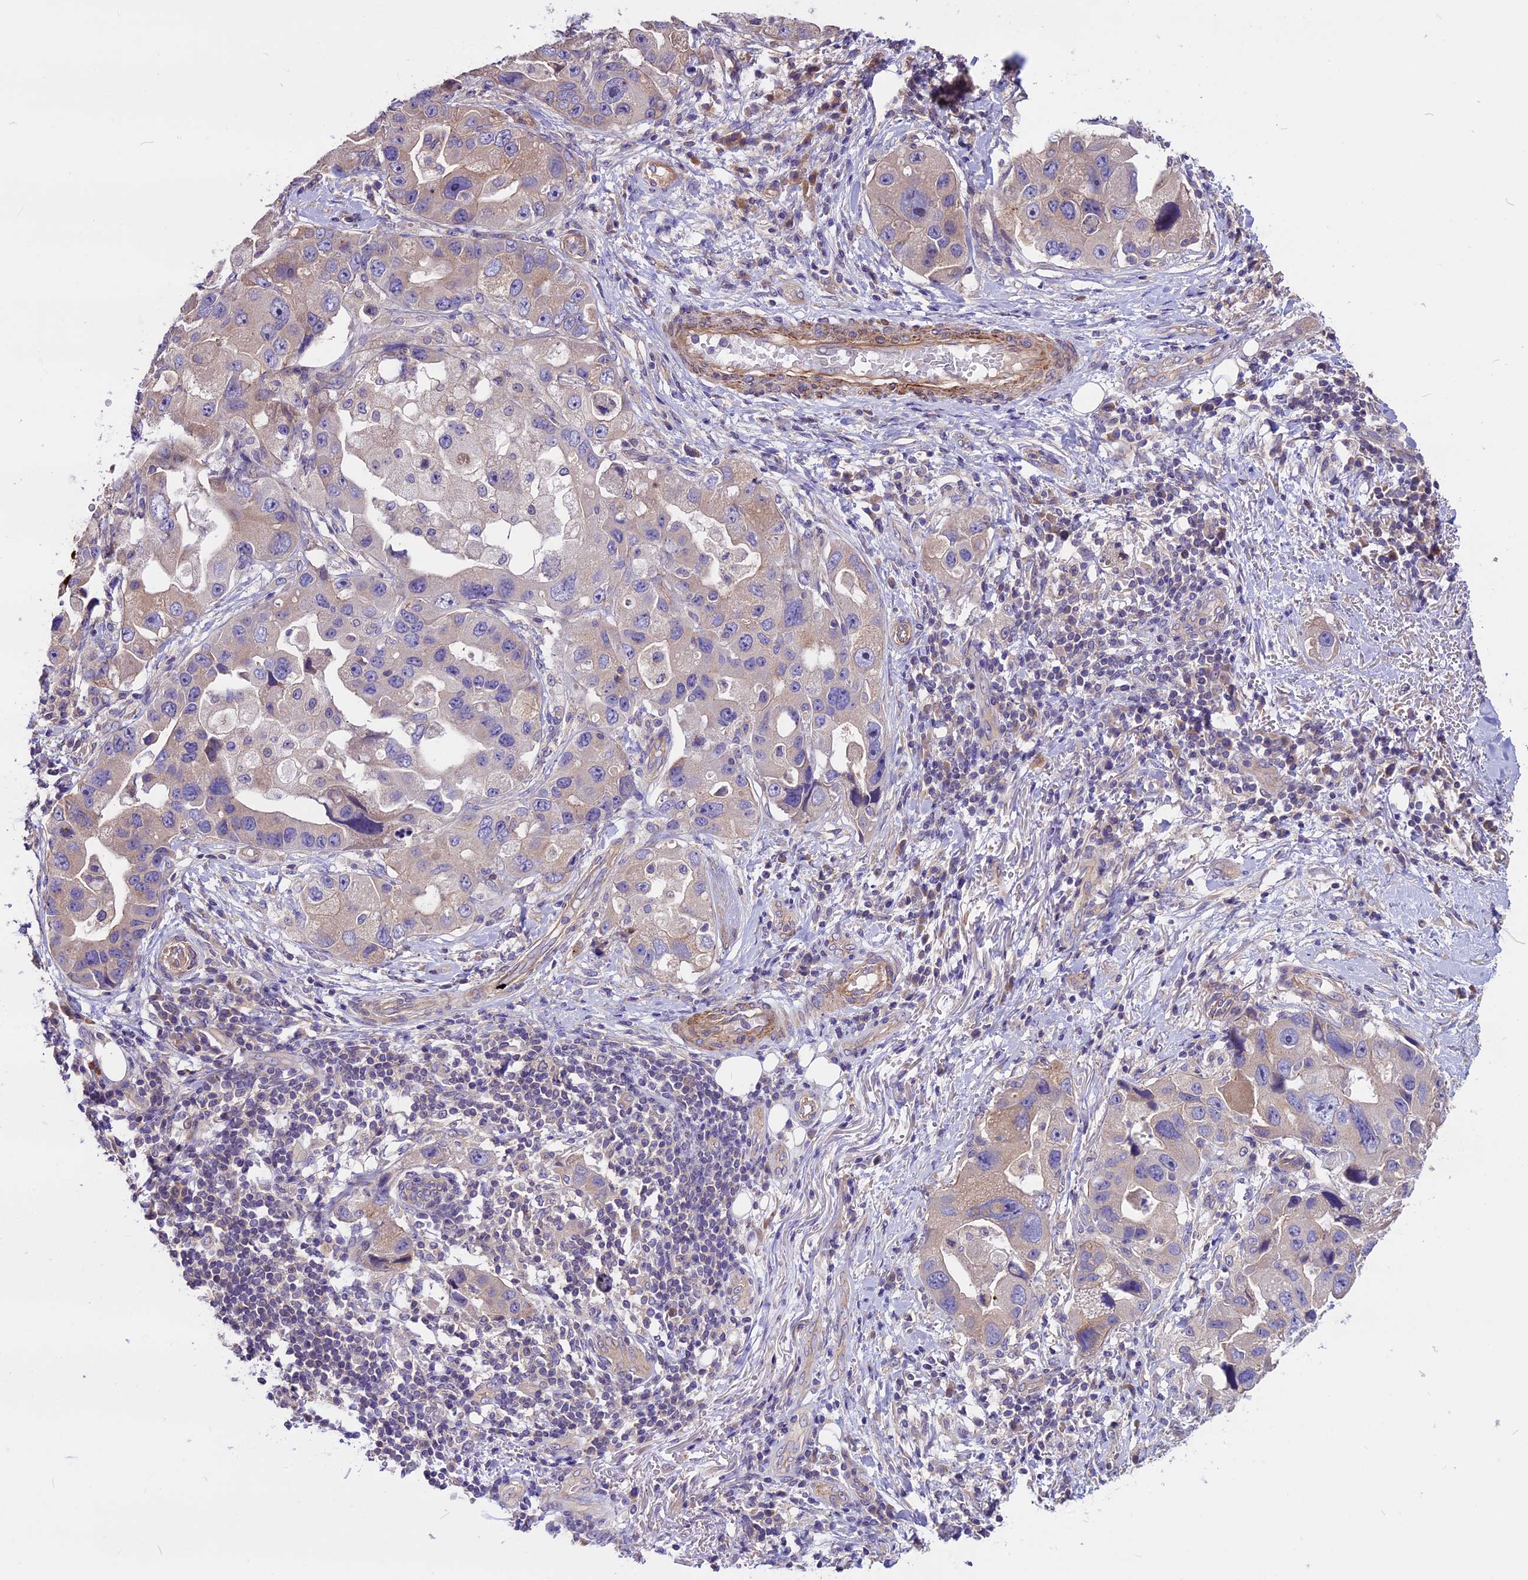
{"staining": {"intensity": "weak", "quantity": "<25%", "location": "cytoplasmic/membranous"}, "tissue": "lung cancer", "cell_type": "Tumor cells", "image_type": "cancer", "snomed": [{"axis": "morphology", "description": "Adenocarcinoma, NOS"}, {"axis": "topography", "description": "Lung"}], "caption": "Histopathology image shows no significant protein expression in tumor cells of lung cancer (adenocarcinoma).", "gene": "ANO3", "patient": {"sex": "female", "age": 54}}